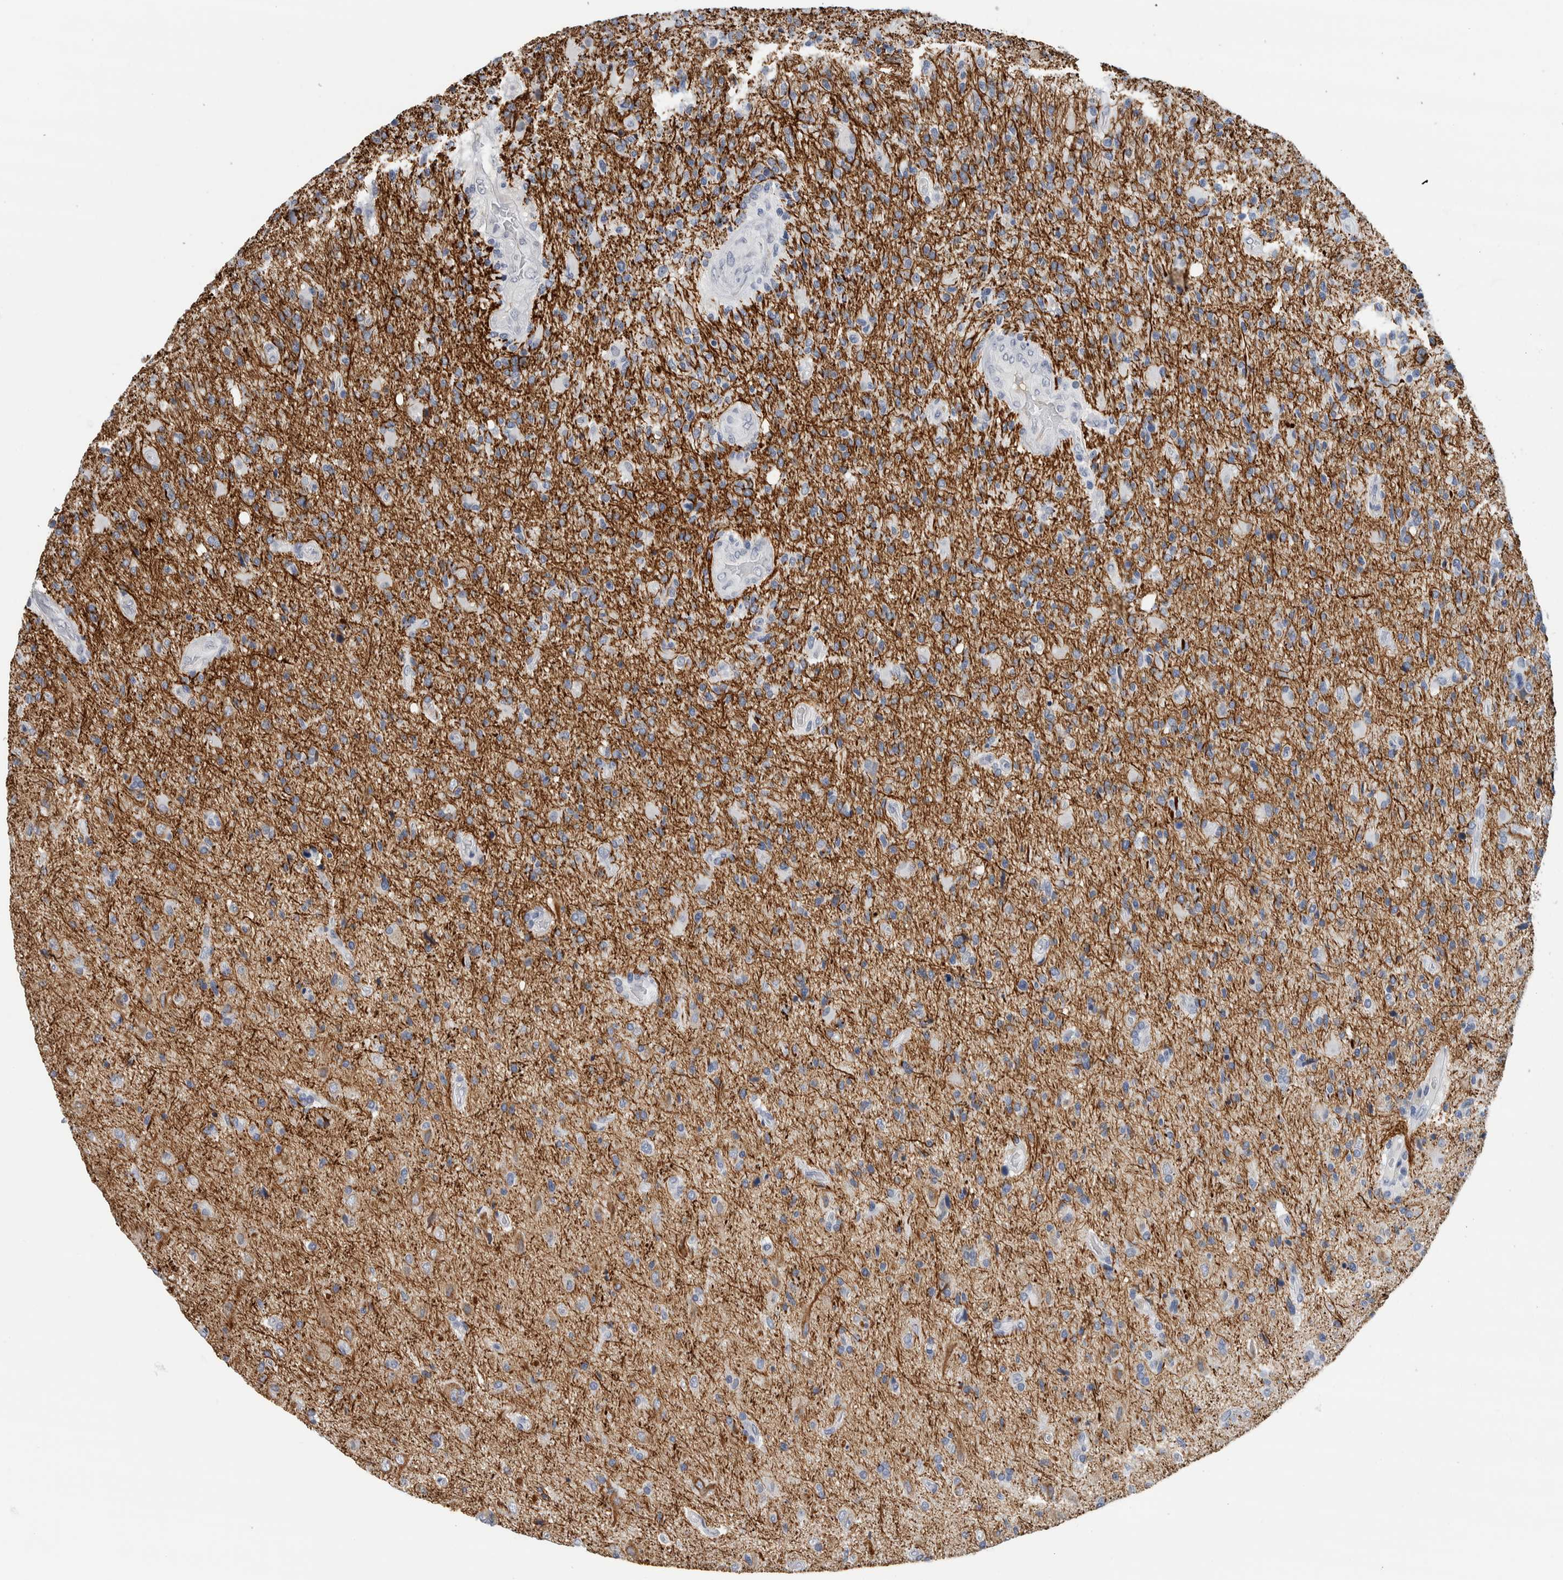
{"staining": {"intensity": "negative", "quantity": "none", "location": "none"}, "tissue": "glioma", "cell_type": "Tumor cells", "image_type": "cancer", "snomed": [{"axis": "morphology", "description": "Glioma, malignant, High grade"}, {"axis": "topography", "description": "Brain"}], "caption": "Immunohistochemistry image of high-grade glioma (malignant) stained for a protein (brown), which exhibits no expression in tumor cells.", "gene": "NEFM", "patient": {"sex": "male", "age": 72}}